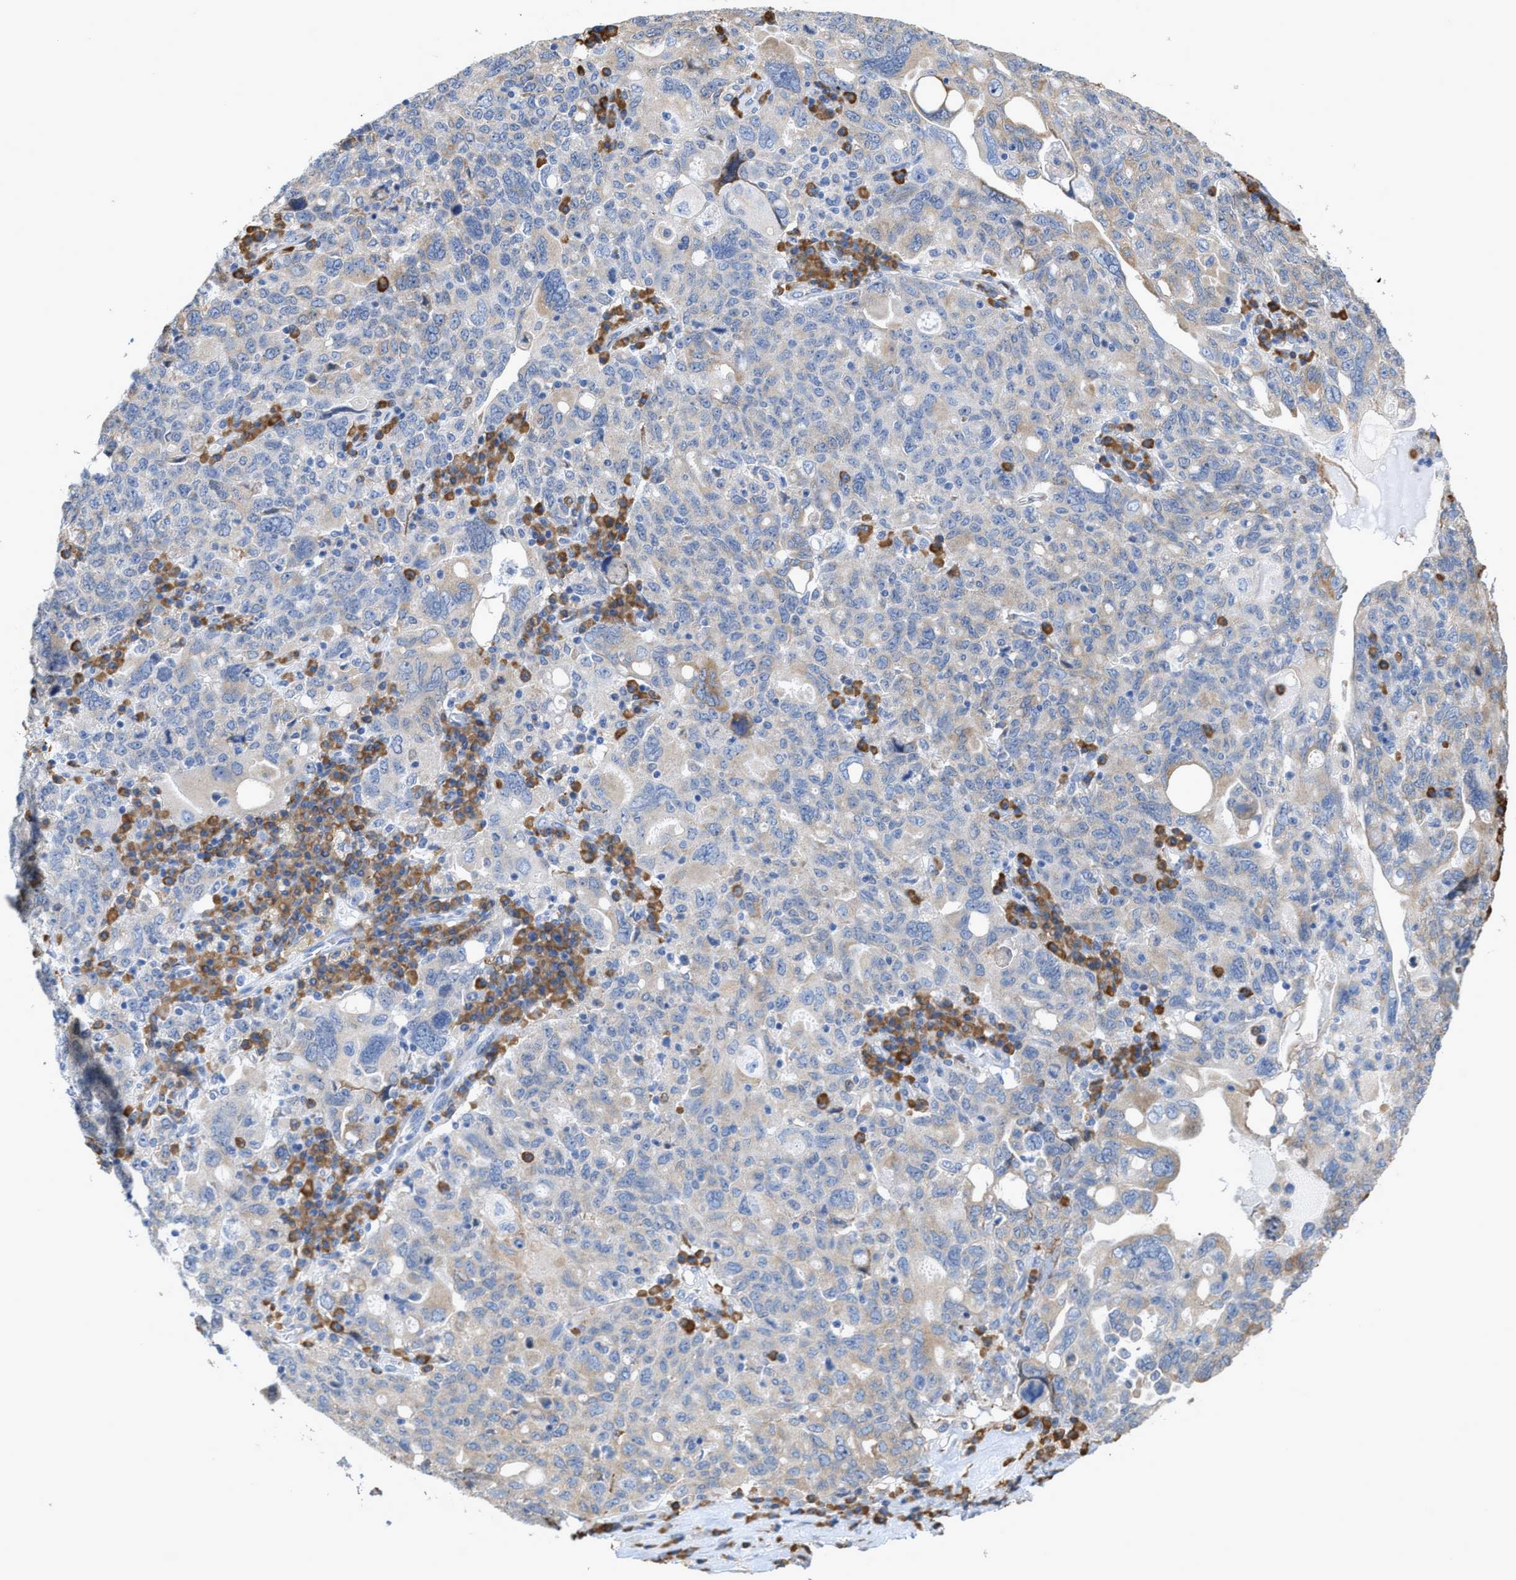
{"staining": {"intensity": "weak", "quantity": "<25%", "location": "cytoplasmic/membranous"}, "tissue": "ovarian cancer", "cell_type": "Tumor cells", "image_type": "cancer", "snomed": [{"axis": "morphology", "description": "Carcinoma, endometroid"}, {"axis": "topography", "description": "Ovary"}], "caption": "Tumor cells show no significant staining in ovarian cancer (endometroid carcinoma).", "gene": "RYR2", "patient": {"sex": "female", "age": 62}}